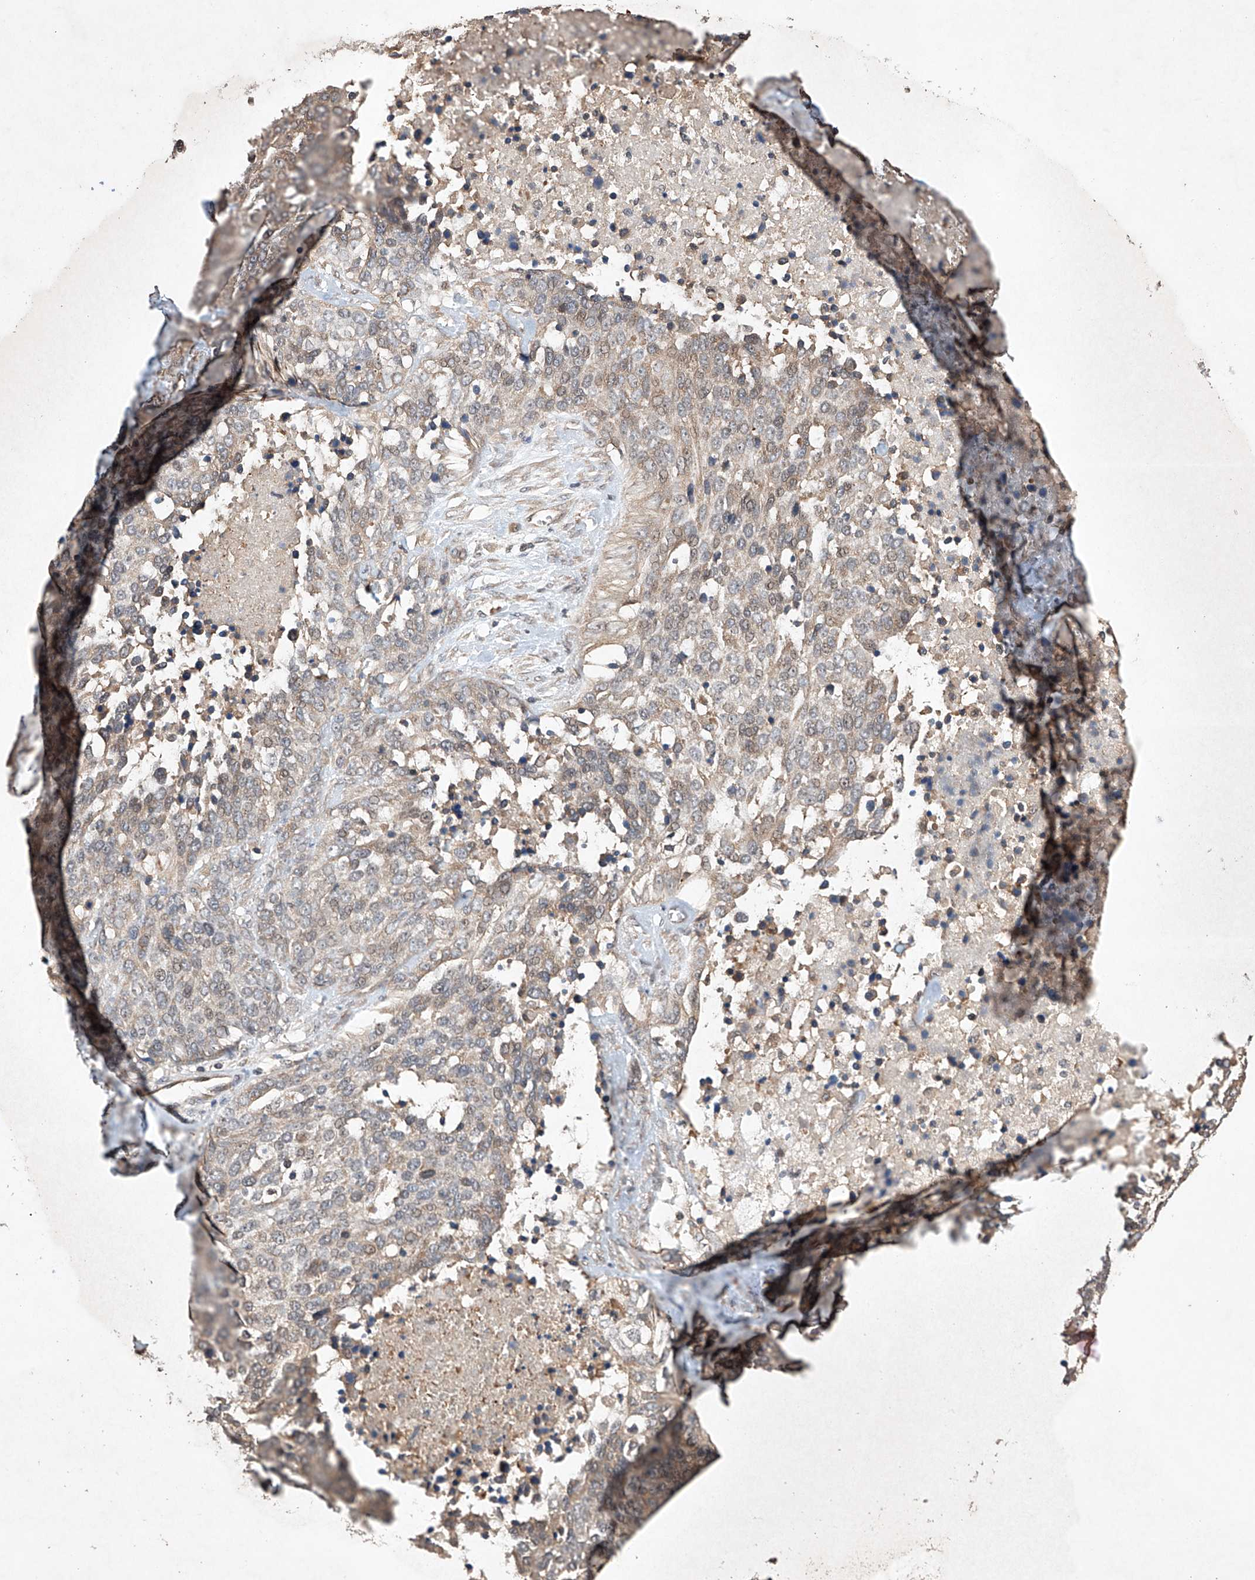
{"staining": {"intensity": "moderate", "quantity": ">75%", "location": "cytoplasmic/membranous"}, "tissue": "ovarian cancer", "cell_type": "Tumor cells", "image_type": "cancer", "snomed": [{"axis": "morphology", "description": "Cystadenocarcinoma, serous, NOS"}, {"axis": "topography", "description": "Ovary"}], "caption": "Immunohistochemical staining of ovarian cancer (serous cystadenocarcinoma) shows moderate cytoplasmic/membranous protein positivity in about >75% of tumor cells. (DAB IHC, brown staining for protein, blue staining for nuclei).", "gene": "LURAP1", "patient": {"sex": "female", "age": 44}}